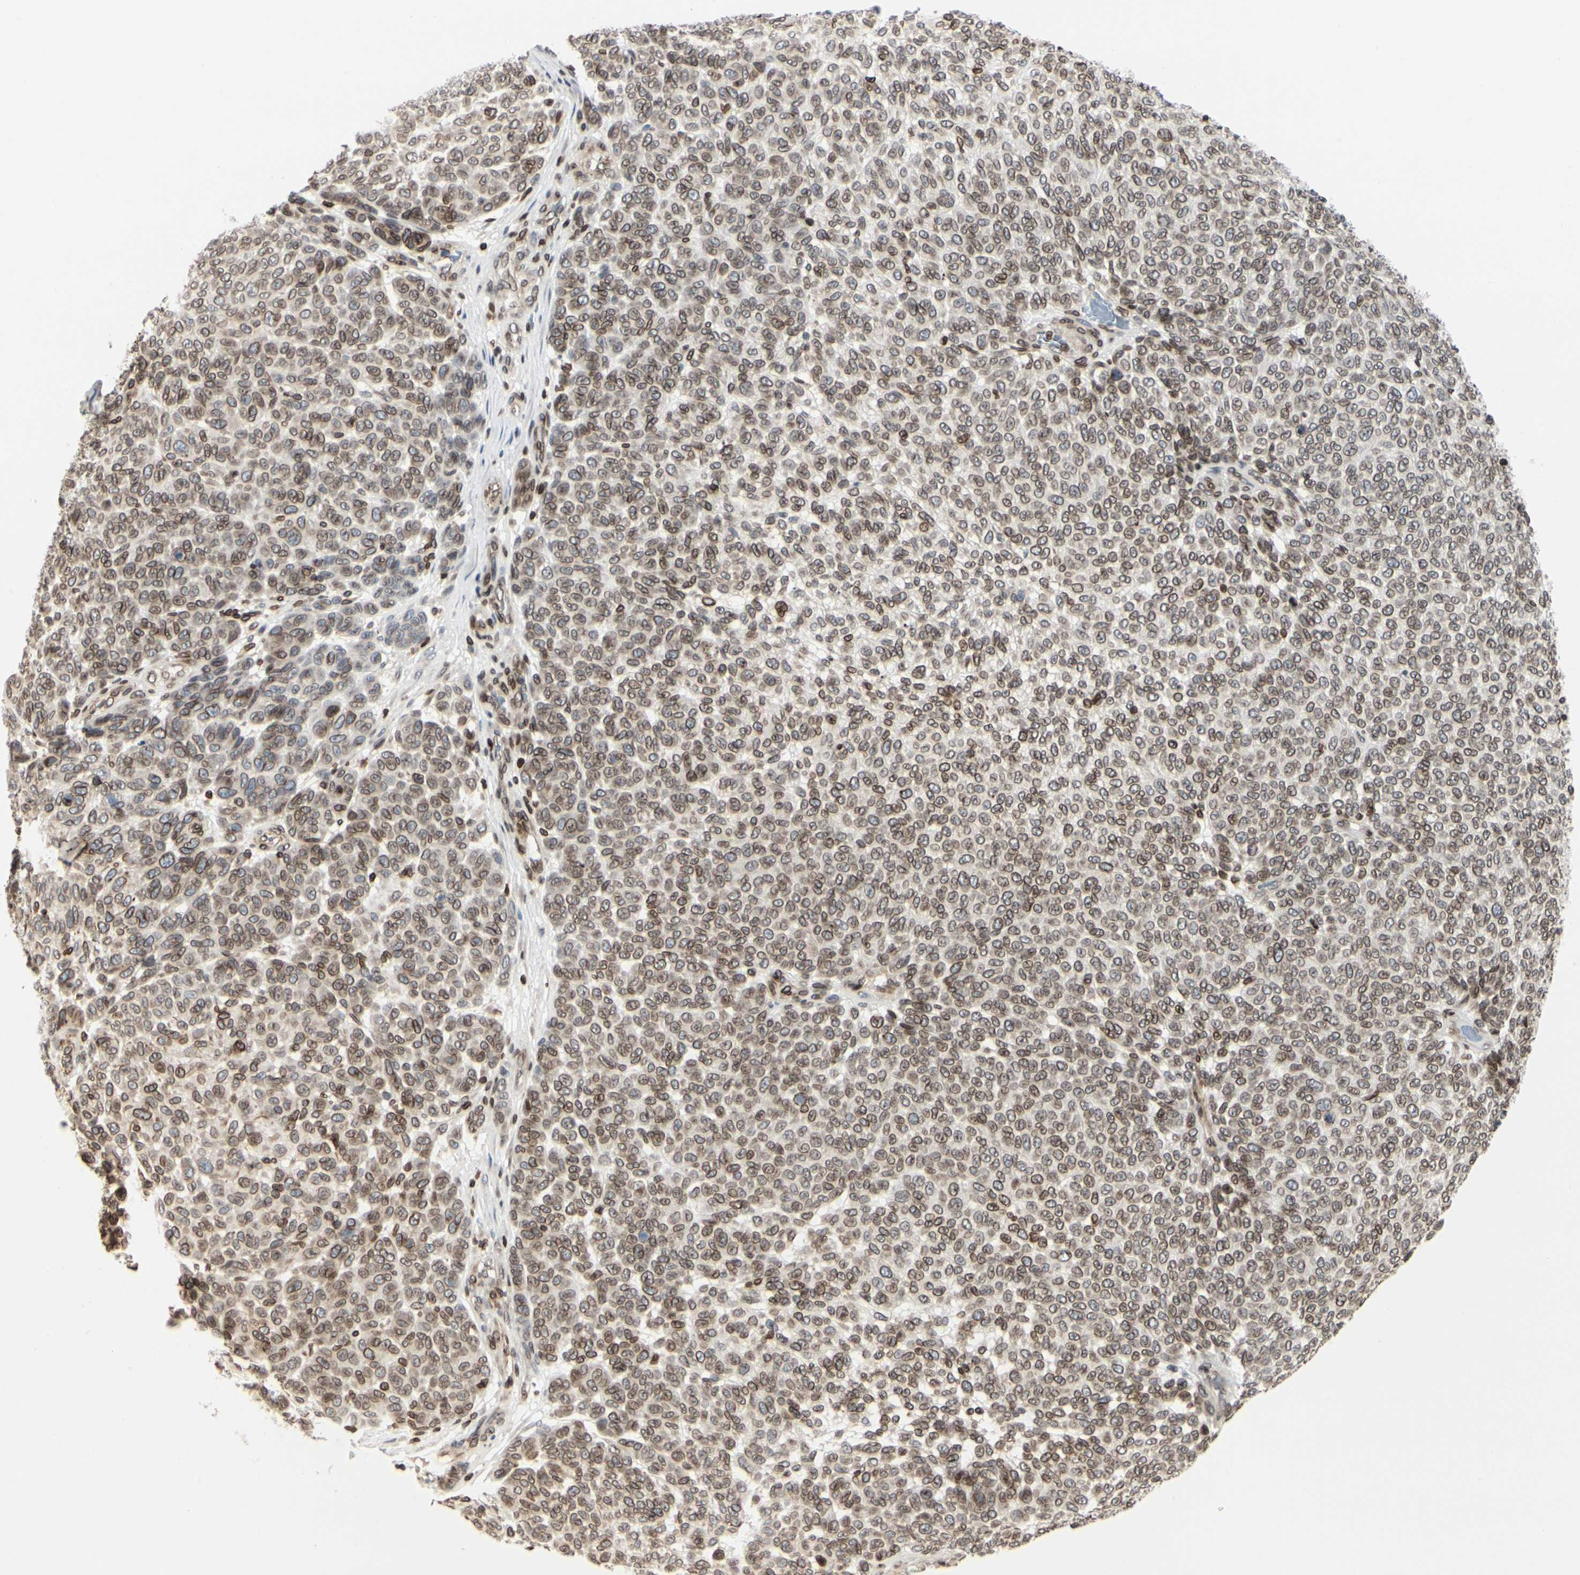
{"staining": {"intensity": "moderate", "quantity": ">75%", "location": "cytoplasmic/membranous,nuclear"}, "tissue": "melanoma", "cell_type": "Tumor cells", "image_type": "cancer", "snomed": [{"axis": "morphology", "description": "Malignant melanoma, NOS"}, {"axis": "topography", "description": "Skin"}], "caption": "Melanoma tissue reveals moderate cytoplasmic/membranous and nuclear staining in approximately >75% of tumor cells", "gene": "TMPO", "patient": {"sex": "male", "age": 59}}